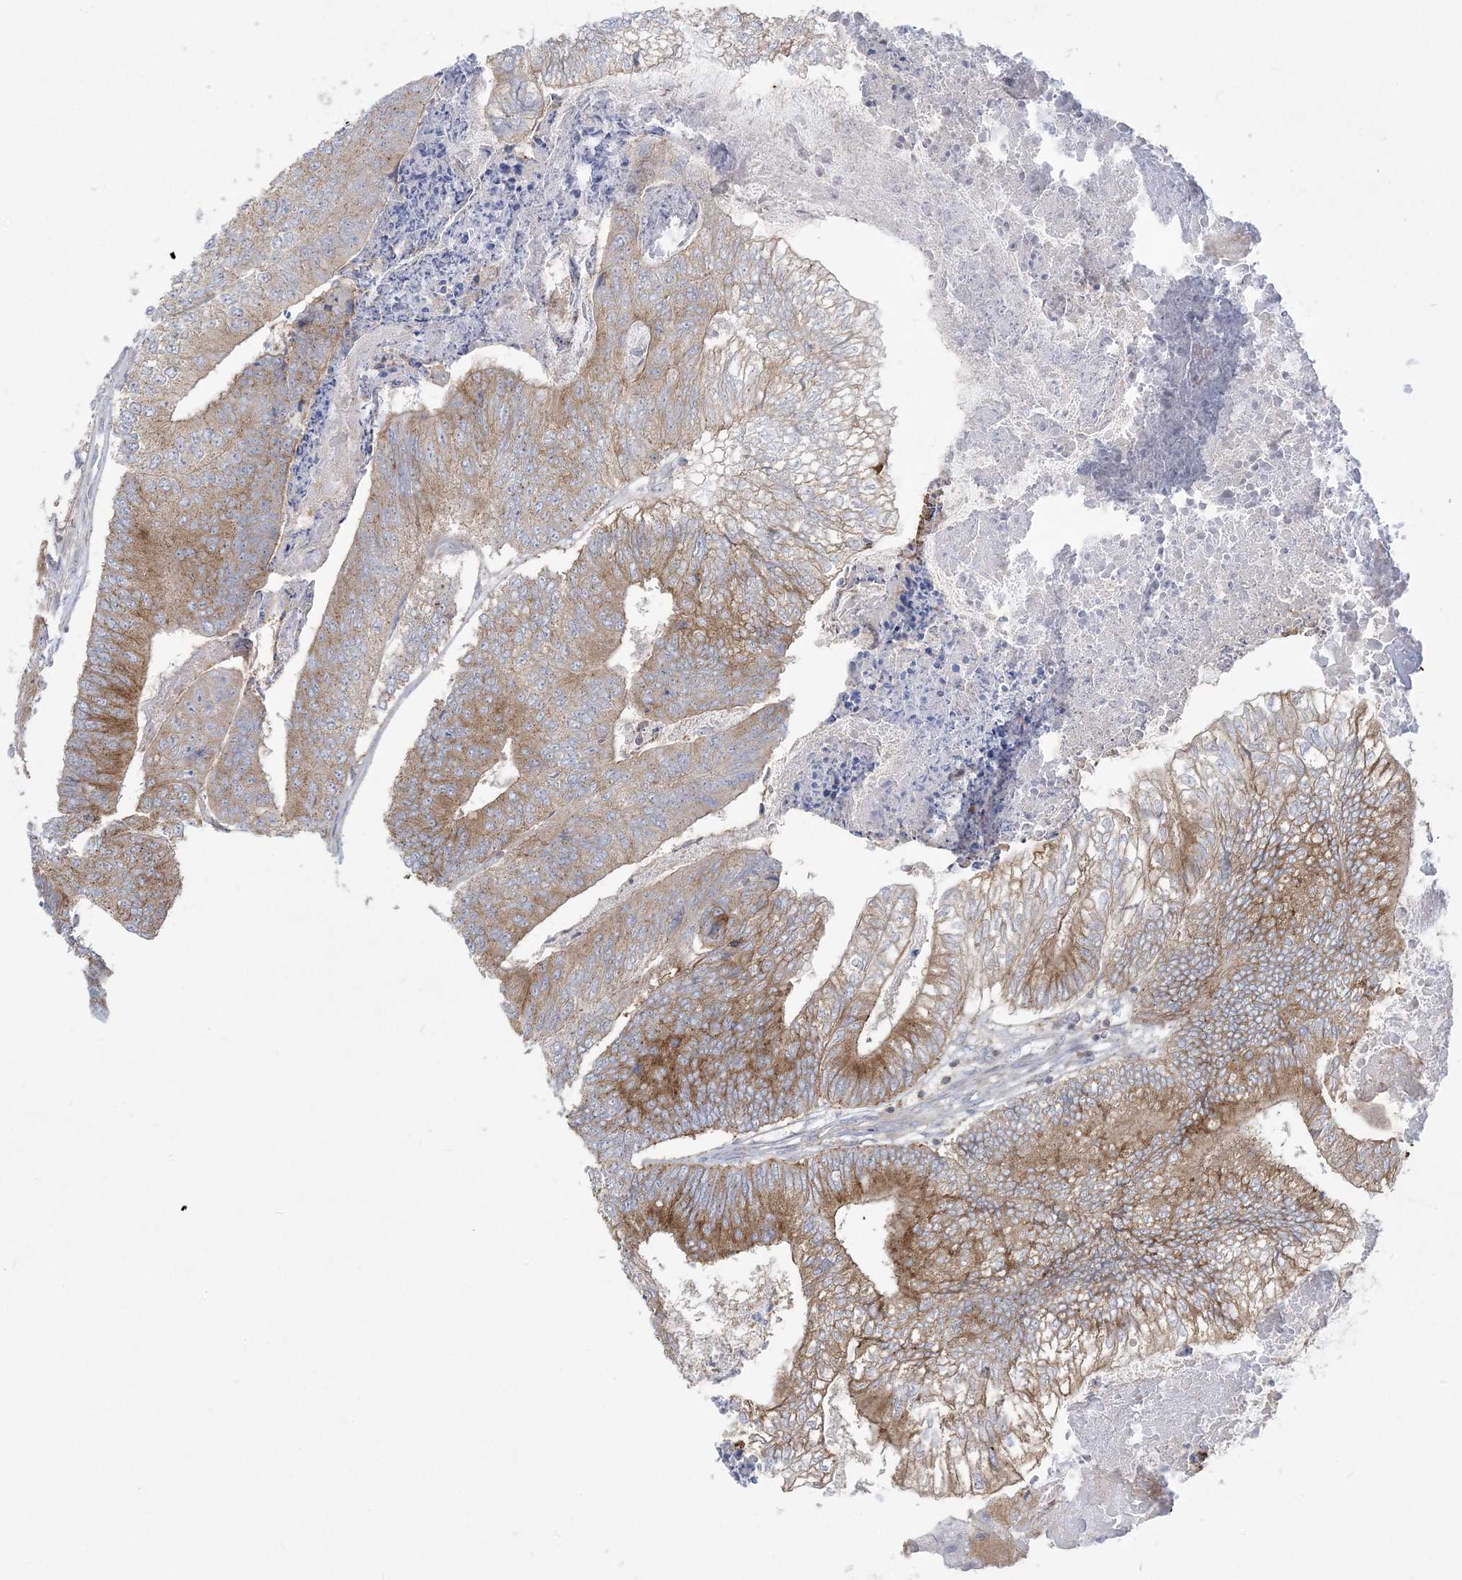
{"staining": {"intensity": "moderate", "quantity": ">75%", "location": "cytoplasmic/membranous"}, "tissue": "colorectal cancer", "cell_type": "Tumor cells", "image_type": "cancer", "snomed": [{"axis": "morphology", "description": "Adenocarcinoma, NOS"}, {"axis": "topography", "description": "Colon"}], "caption": "Approximately >75% of tumor cells in colorectal adenocarcinoma exhibit moderate cytoplasmic/membranous protein positivity as visualized by brown immunohistochemical staining.", "gene": "SLAMF9", "patient": {"sex": "female", "age": 67}}